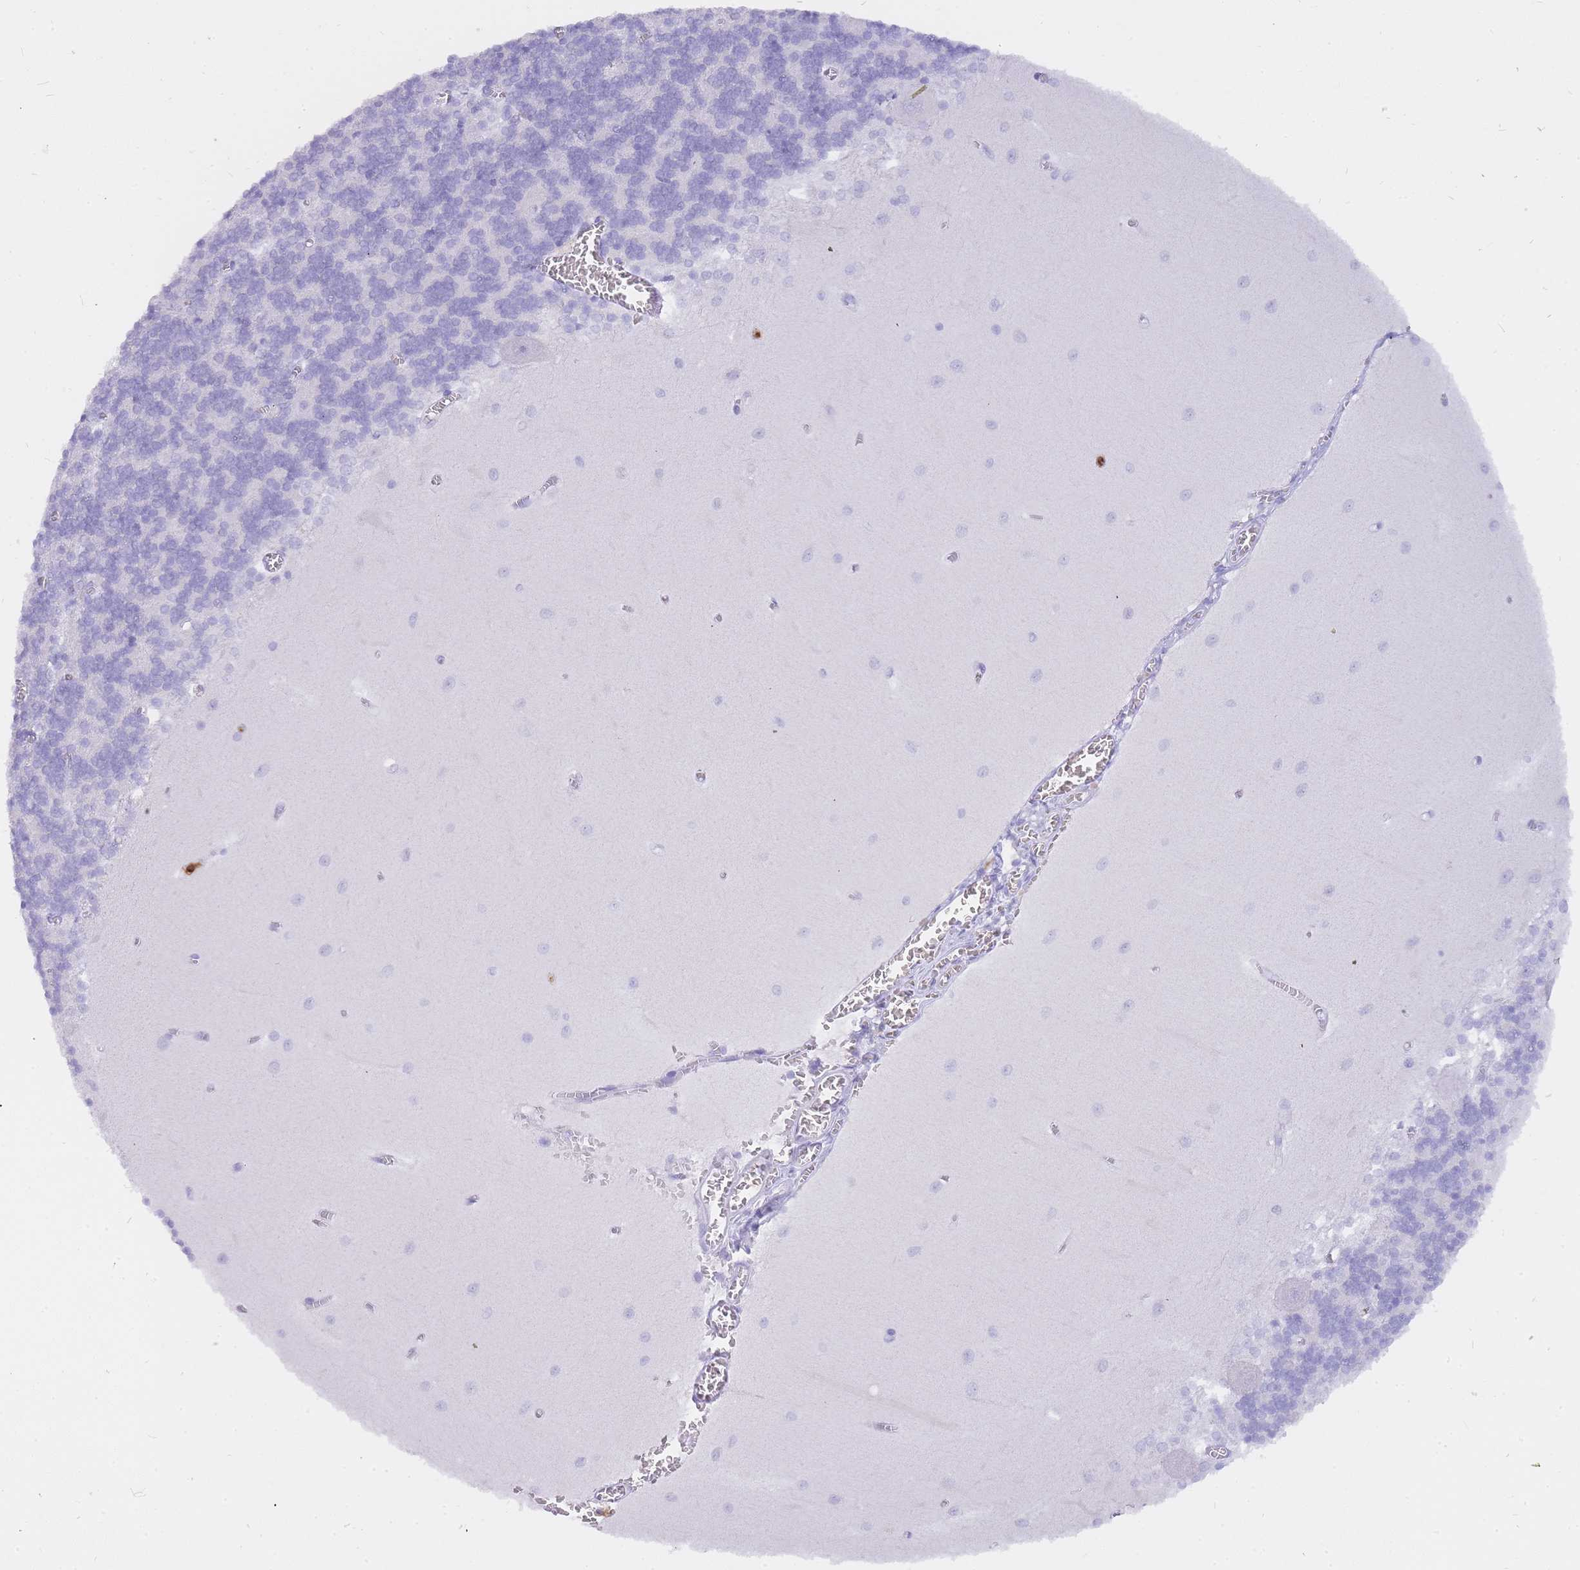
{"staining": {"intensity": "negative", "quantity": "none", "location": "none"}, "tissue": "cerebellum", "cell_type": "Cells in granular layer", "image_type": "normal", "snomed": [{"axis": "morphology", "description": "Normal tissue, NOS"}, {"axis": "topography", "description": "Cerebellum"}], "caption": "Protein analysis of benign cerebellum exhibits no significant expression in cells in granular layer.", "gene": "HERC1", "patient": {"sex": "male", "age": 37}}